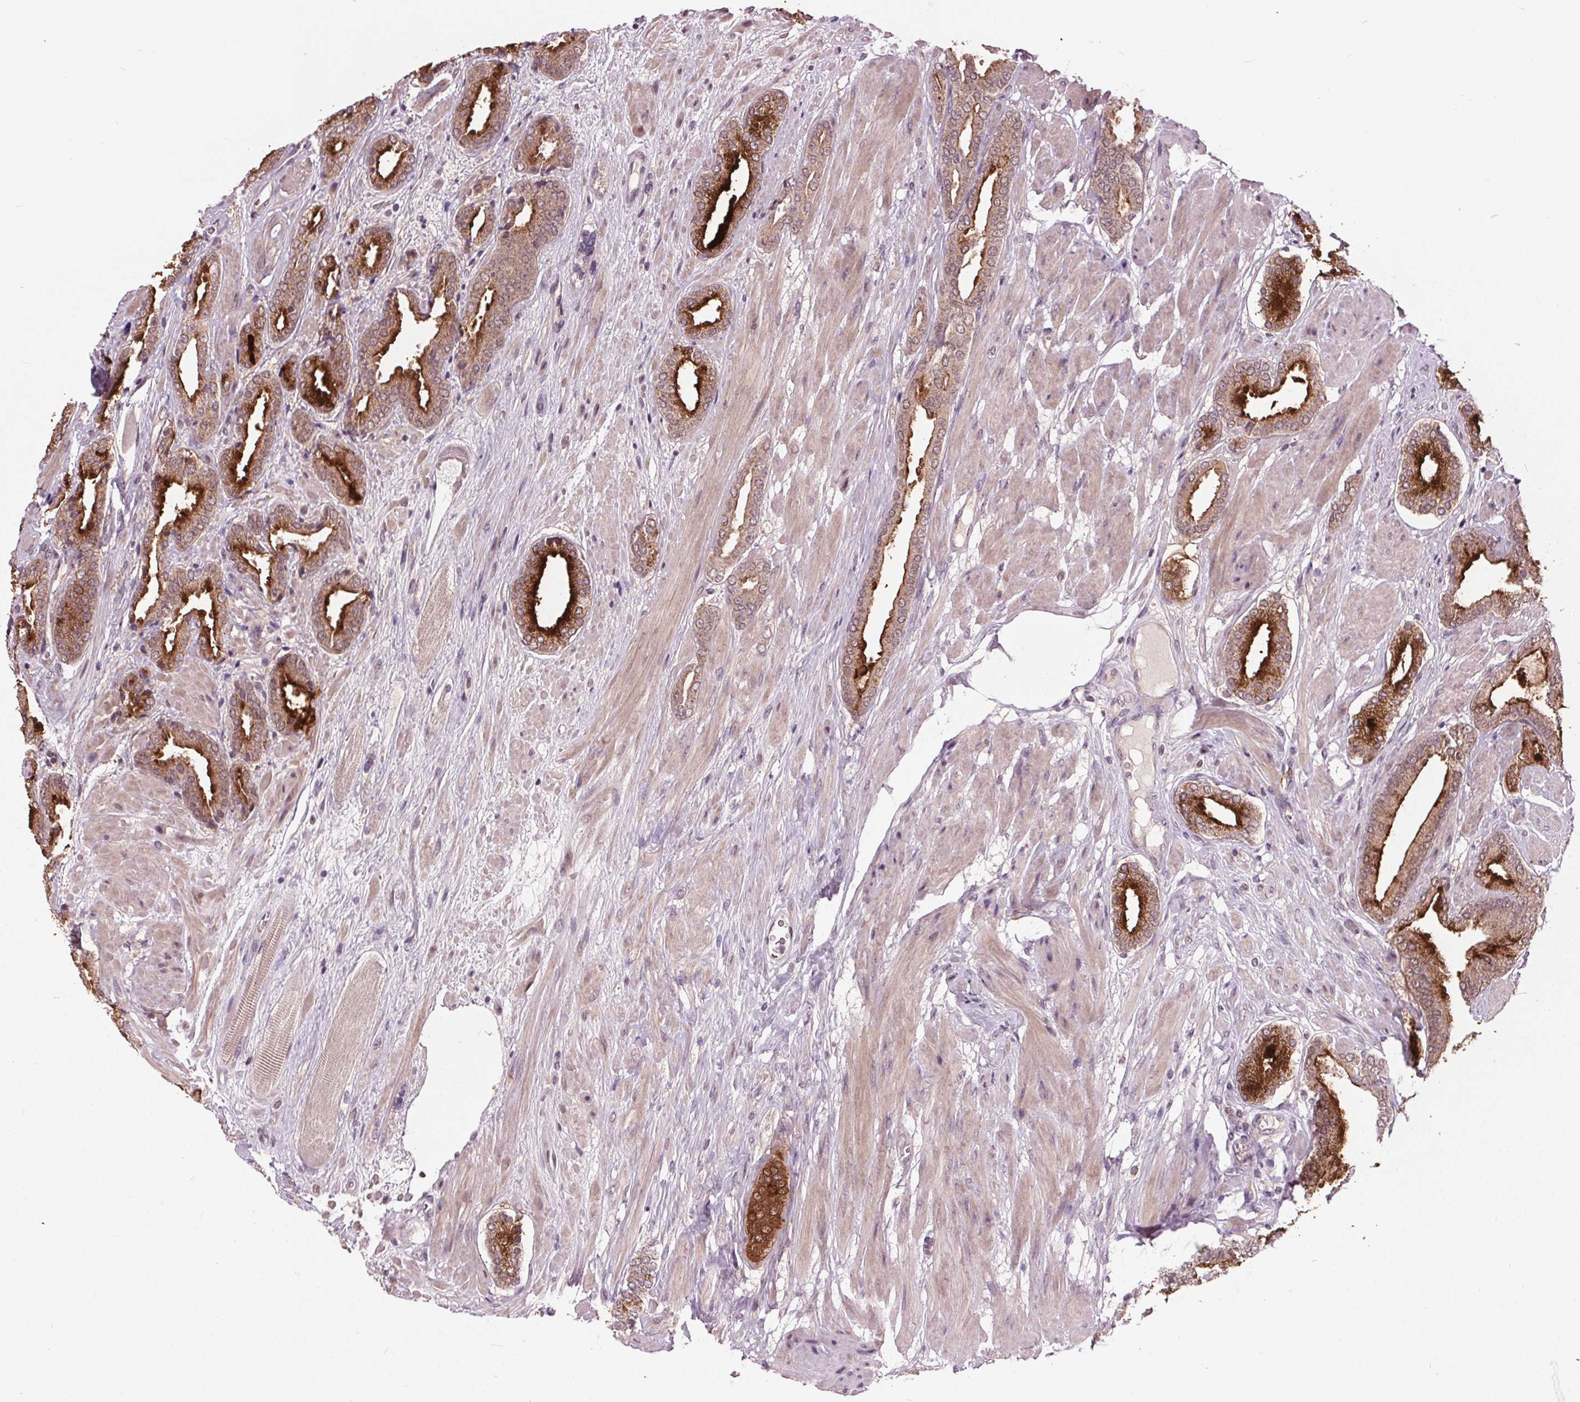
{"staining": {"intensity": "strong", "quantity": "25%-75%", "location": "cytoplasmic/membranous"}, "tissue": "prostate cancer", "cell_type": "Tumor cells", "image_type": "cancer", "snomed": [{"axis": "morphology", "description": "Adenocarcinoma, High grade"}, {"axis": "topography", "description": "Prostate"}], "caption": "DAB (3,3'-diaminobenzidine) immunohistochemical staining of prostate cancer reveals strong cytoplasmic/membranous protein positivity in about 25%-75% of tumor cells.", "gene": "MAPK8", "patient": {"sex": "male", "age": 56}}